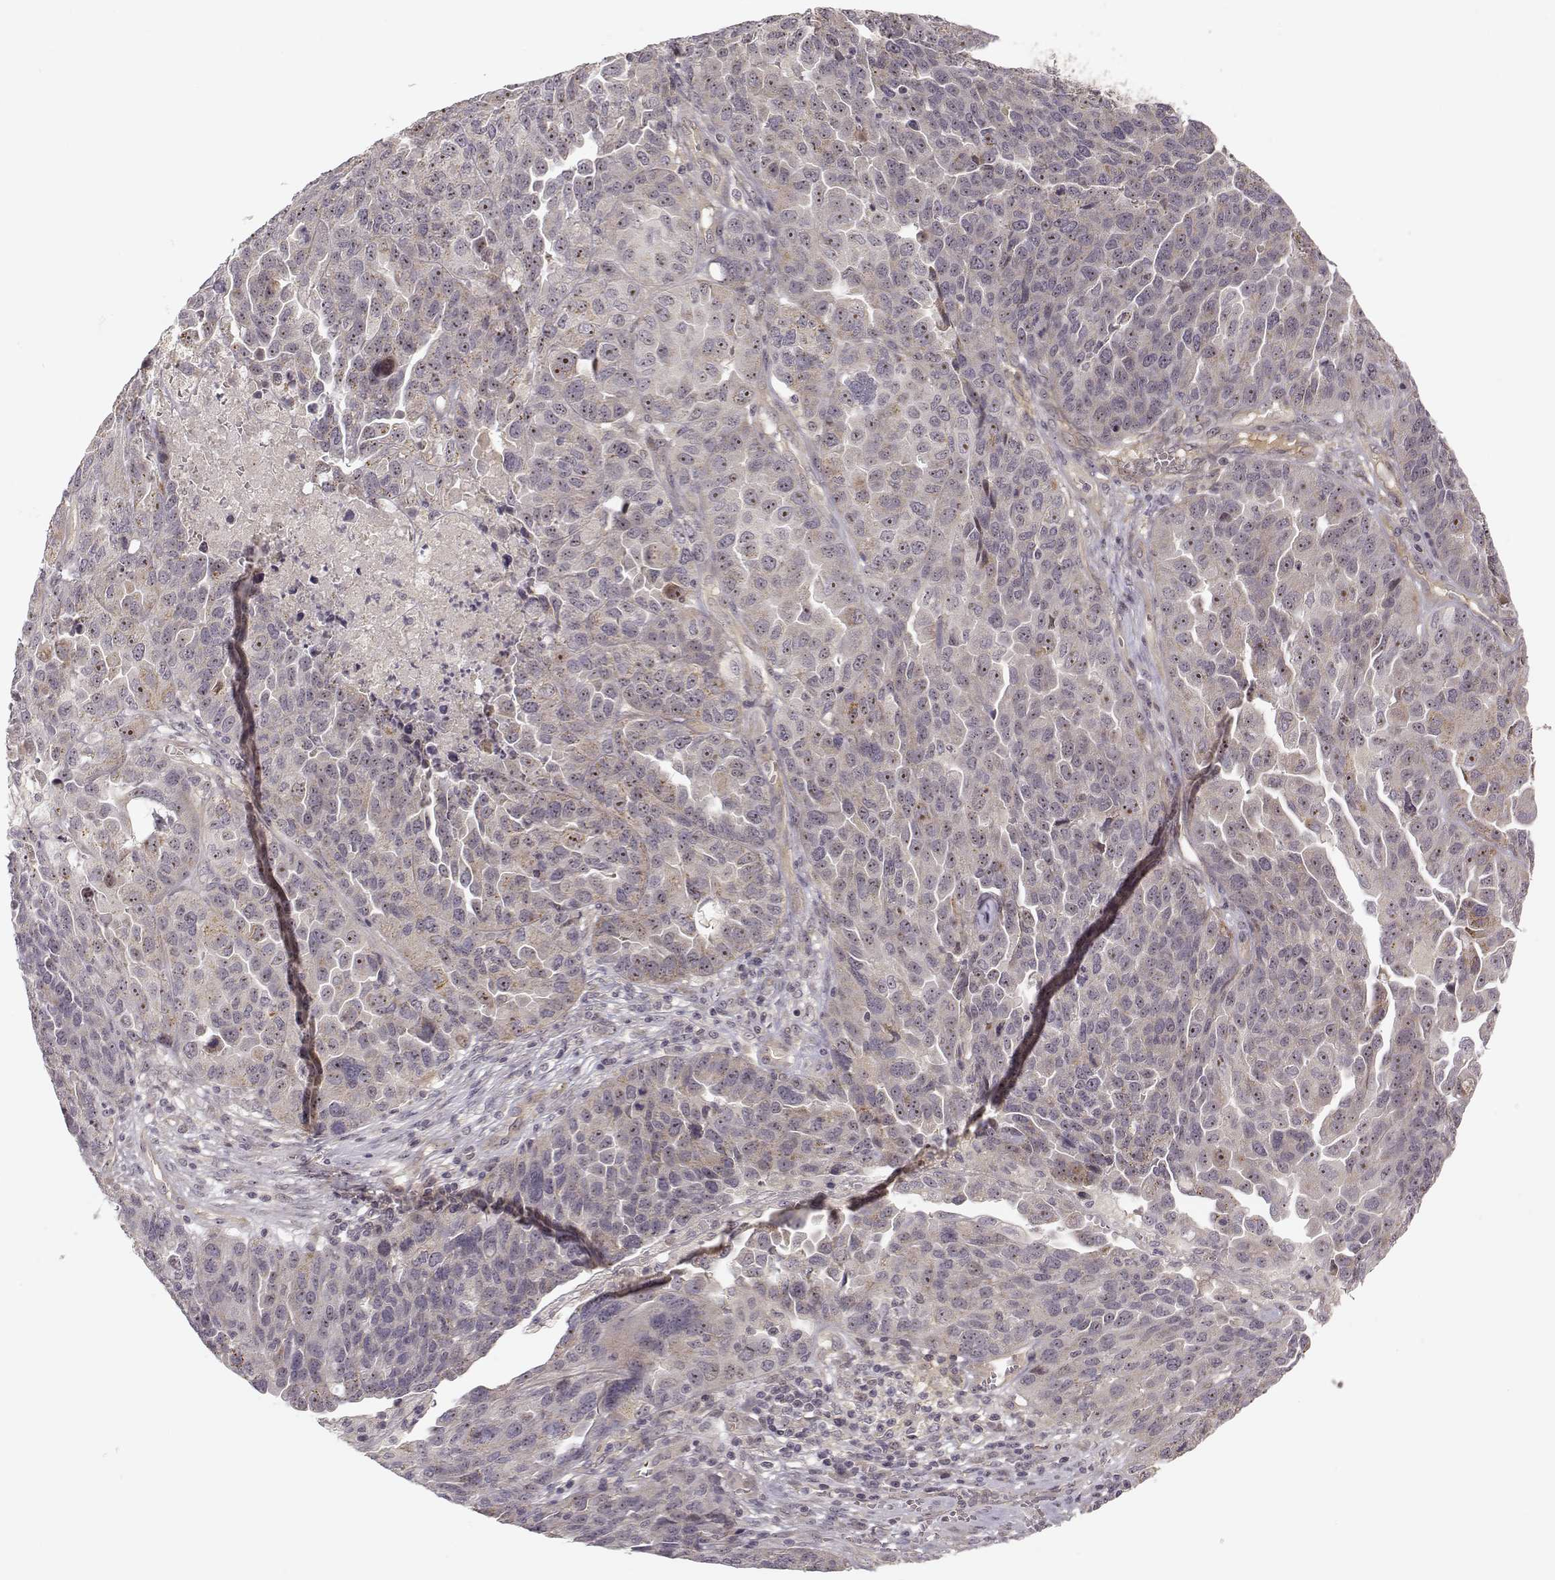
{"staining": {"intensity": "weak", "quantity": "25%-75%", "location": "nuclear"}, "tissue": "ovarian cancer", "cell_type": "Tumor cells", "image_type": "cancer", "snomed": [{"axis": "morphology", "description": "Cystadenocarcinoma, serous, NOS"}, {"axis": "topography", "description": "Ovary"}], "caption": "Ovarian serous cystadenocarcinoma stained with a brown dye displays weak nuclear positive positivity in about 25%-75% of tumor cells.", "gene": "MED12L", "patient": {"sex": "female", "age": 87}}